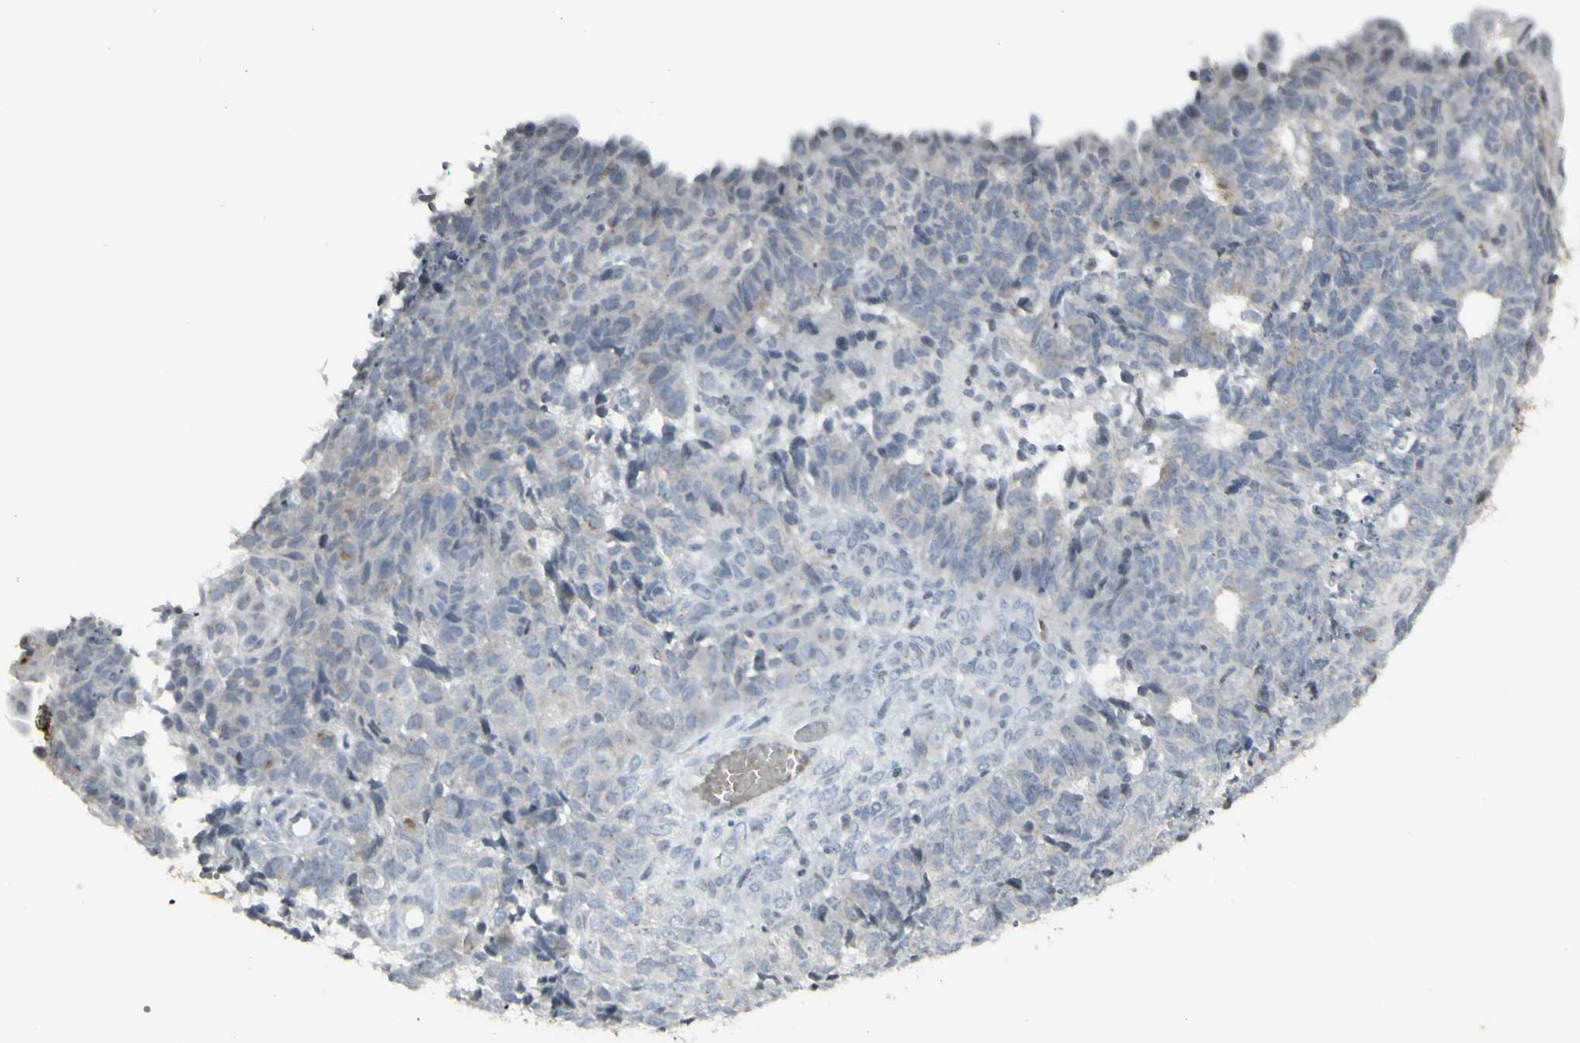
{"staining": {"intensity": "negative", "quantity": "none", "location": "none"}, "tissue": "endometrial cancer", "cell_type": "Tumor cells", "image_type": "cancer", "snomed": [{"axis": "morphology", "description": "Adenocarcinoma, NOS"}, {"axis": "topography", "description": "Endometrium"}], "caption": "This is a image of IHC staining of endometrial cancer, which shows no positivity in tumor cells. (Immunohistochemistry, brightfield microscopy, high magnification).", "gene": "MUC5AC", "patient": {"sex": "female", "age": 32}}